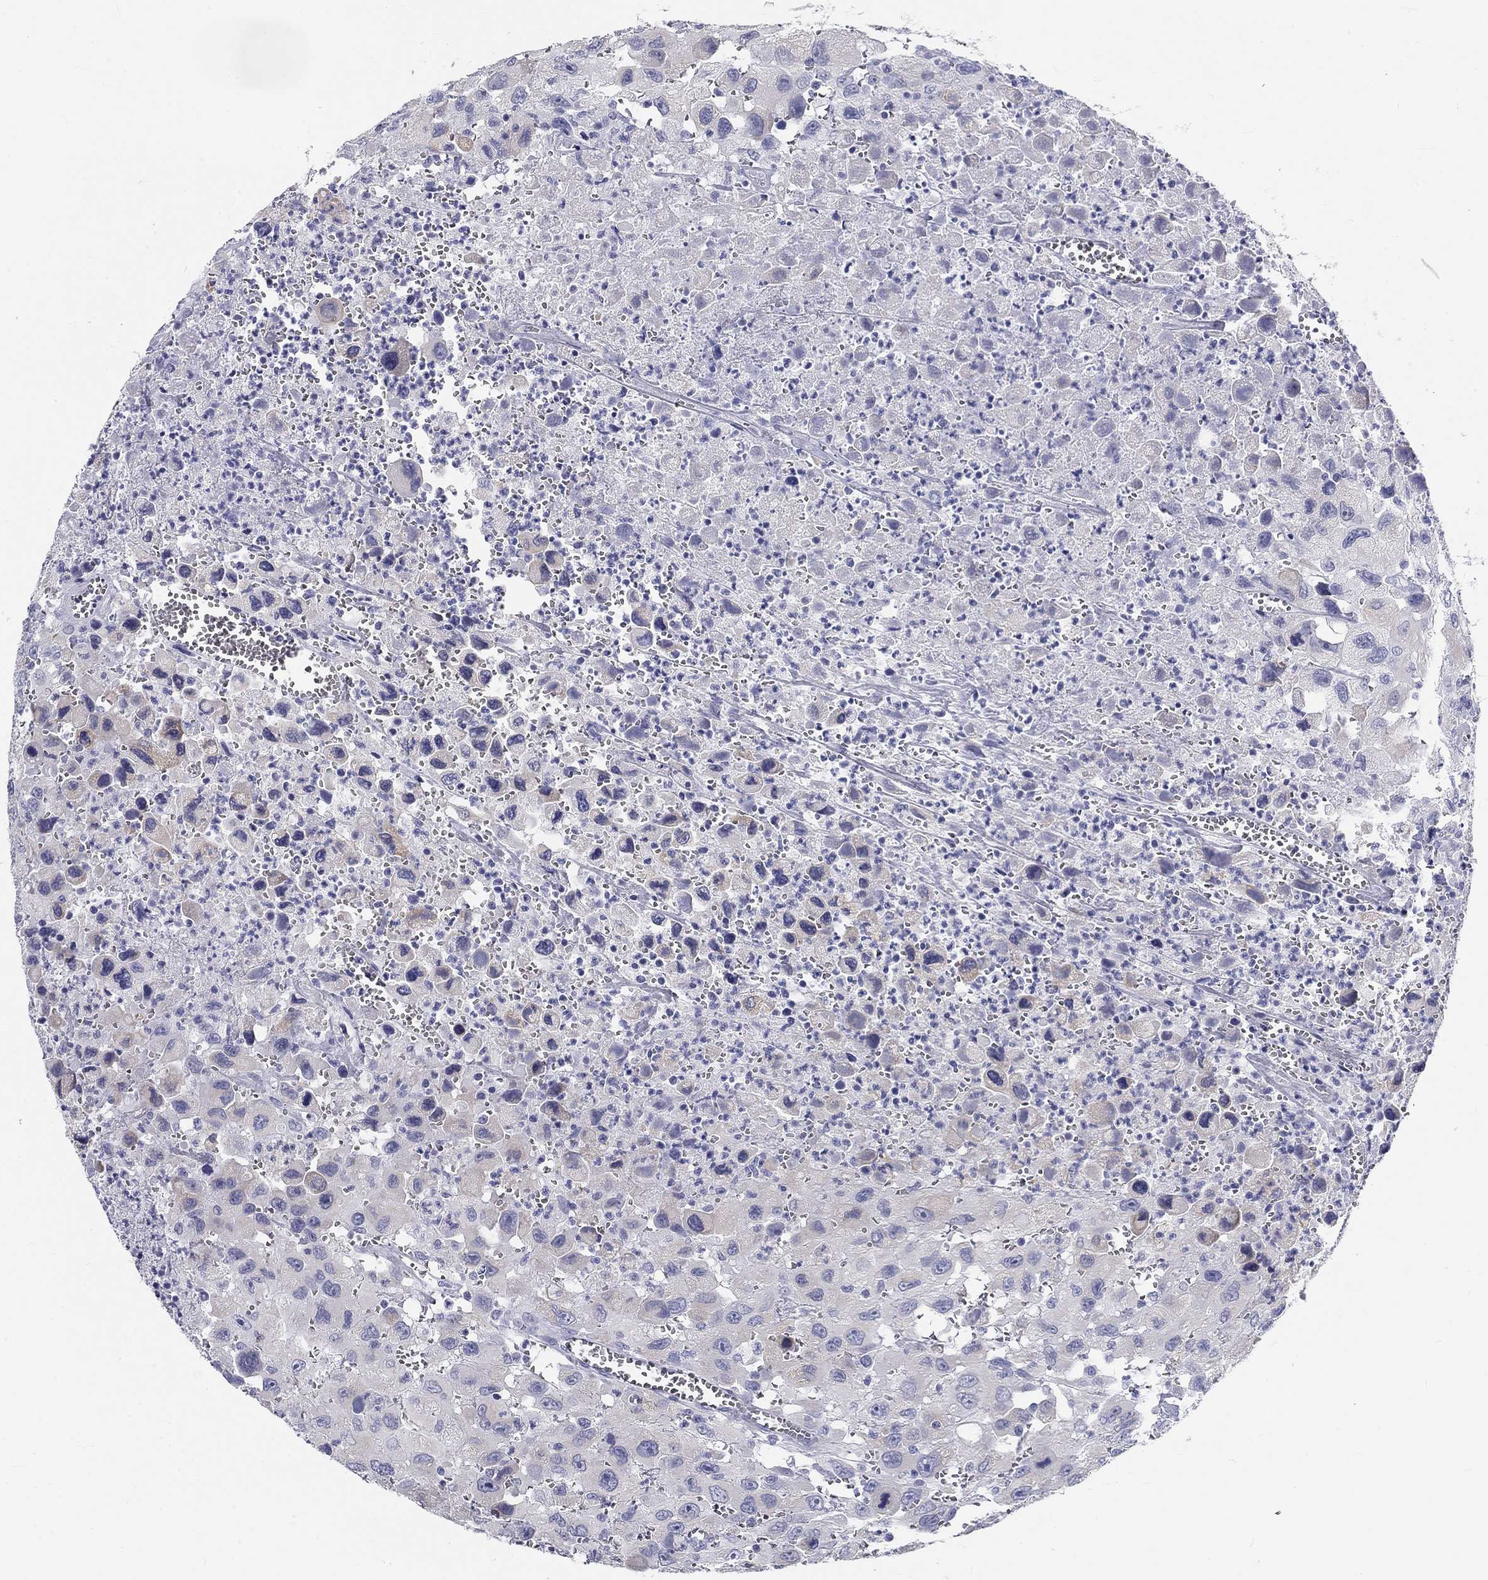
{"staining": {"intensity": "negative", "quantity": "none", "location": "none"}, "tissue": "head and neck cancer", "cell_type": "Tumor cells", "image_type": "cancer", "snomed": [{"axis": "morphology", "description": "Squamous cell carcinoma, NOS"}, {"axis": "morphology", "description": "Squamous cell carcinoma, metastatic, NOS"}, {"axis": "topography", "description": "Oral tissue"}, {"axis": "topography", "description": "Head-Neck"}], "caption": "Human head and neck metastatic squamous cell carcinoma stained for a protein using immunohistochemistry (IHC) reveals no staining in tumor cells.", "gene": "GALNTL5", "patient": {"sex": "female", "age": 85}}